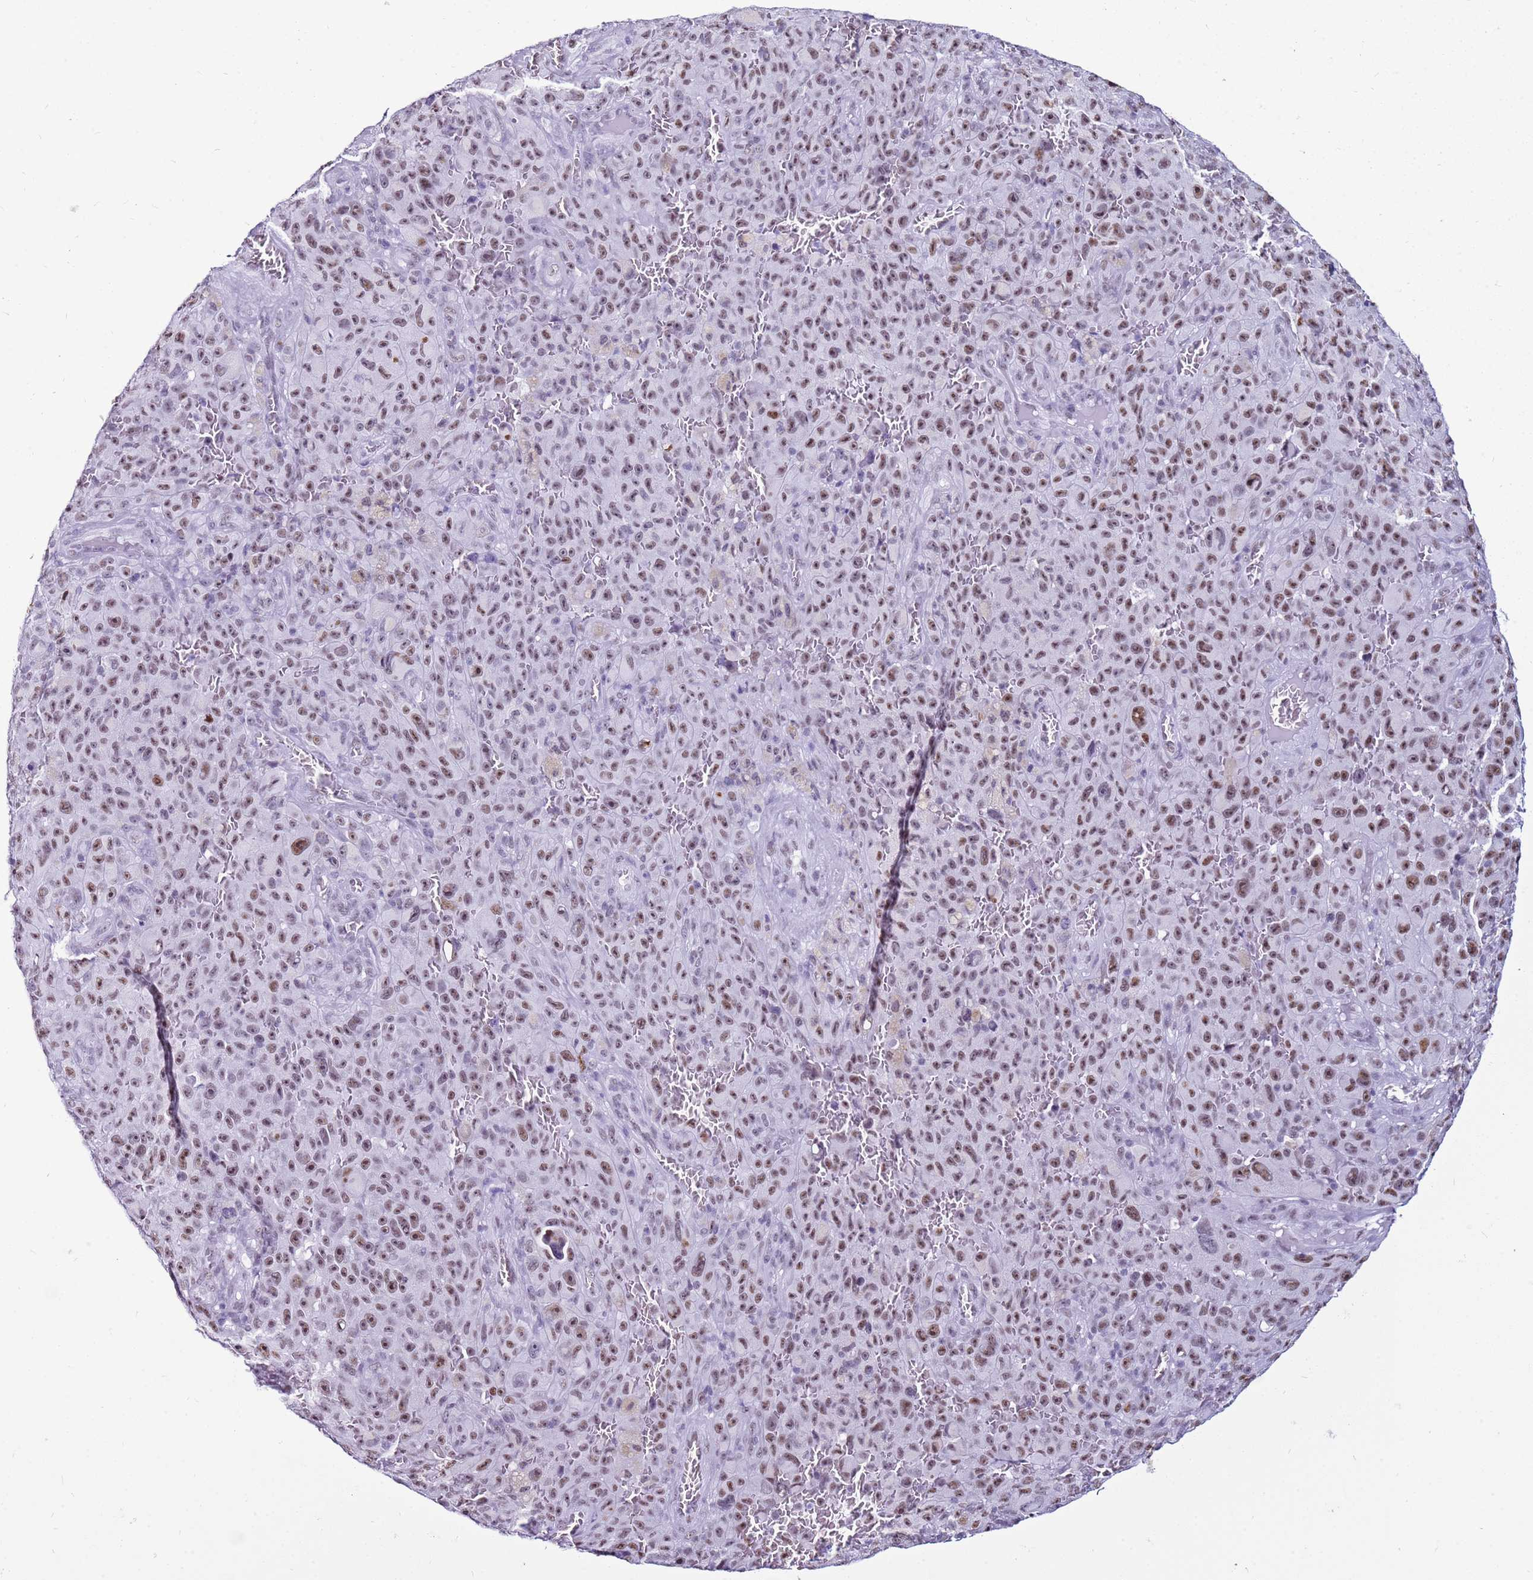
{"staining": {"intensity": "moderate", "quantity": ">75%", "location": "nuclear"}, "tissue": "melanoma", "cell_type": "Tumor cells", "image_type": "cancer", "snomed": [{"axis": "morphology", "description": "Malignant melanoma, NOS"}, {"axis": "topography", "description": "Skin"}], "caption": "Melanoma stained with DAB immunohistochemistry exhibits medium levels of moderate nuclear expression in about >75% of tumor cells.", "gene": "DHX15", "patient": {"sex": "female", "age": 82}}